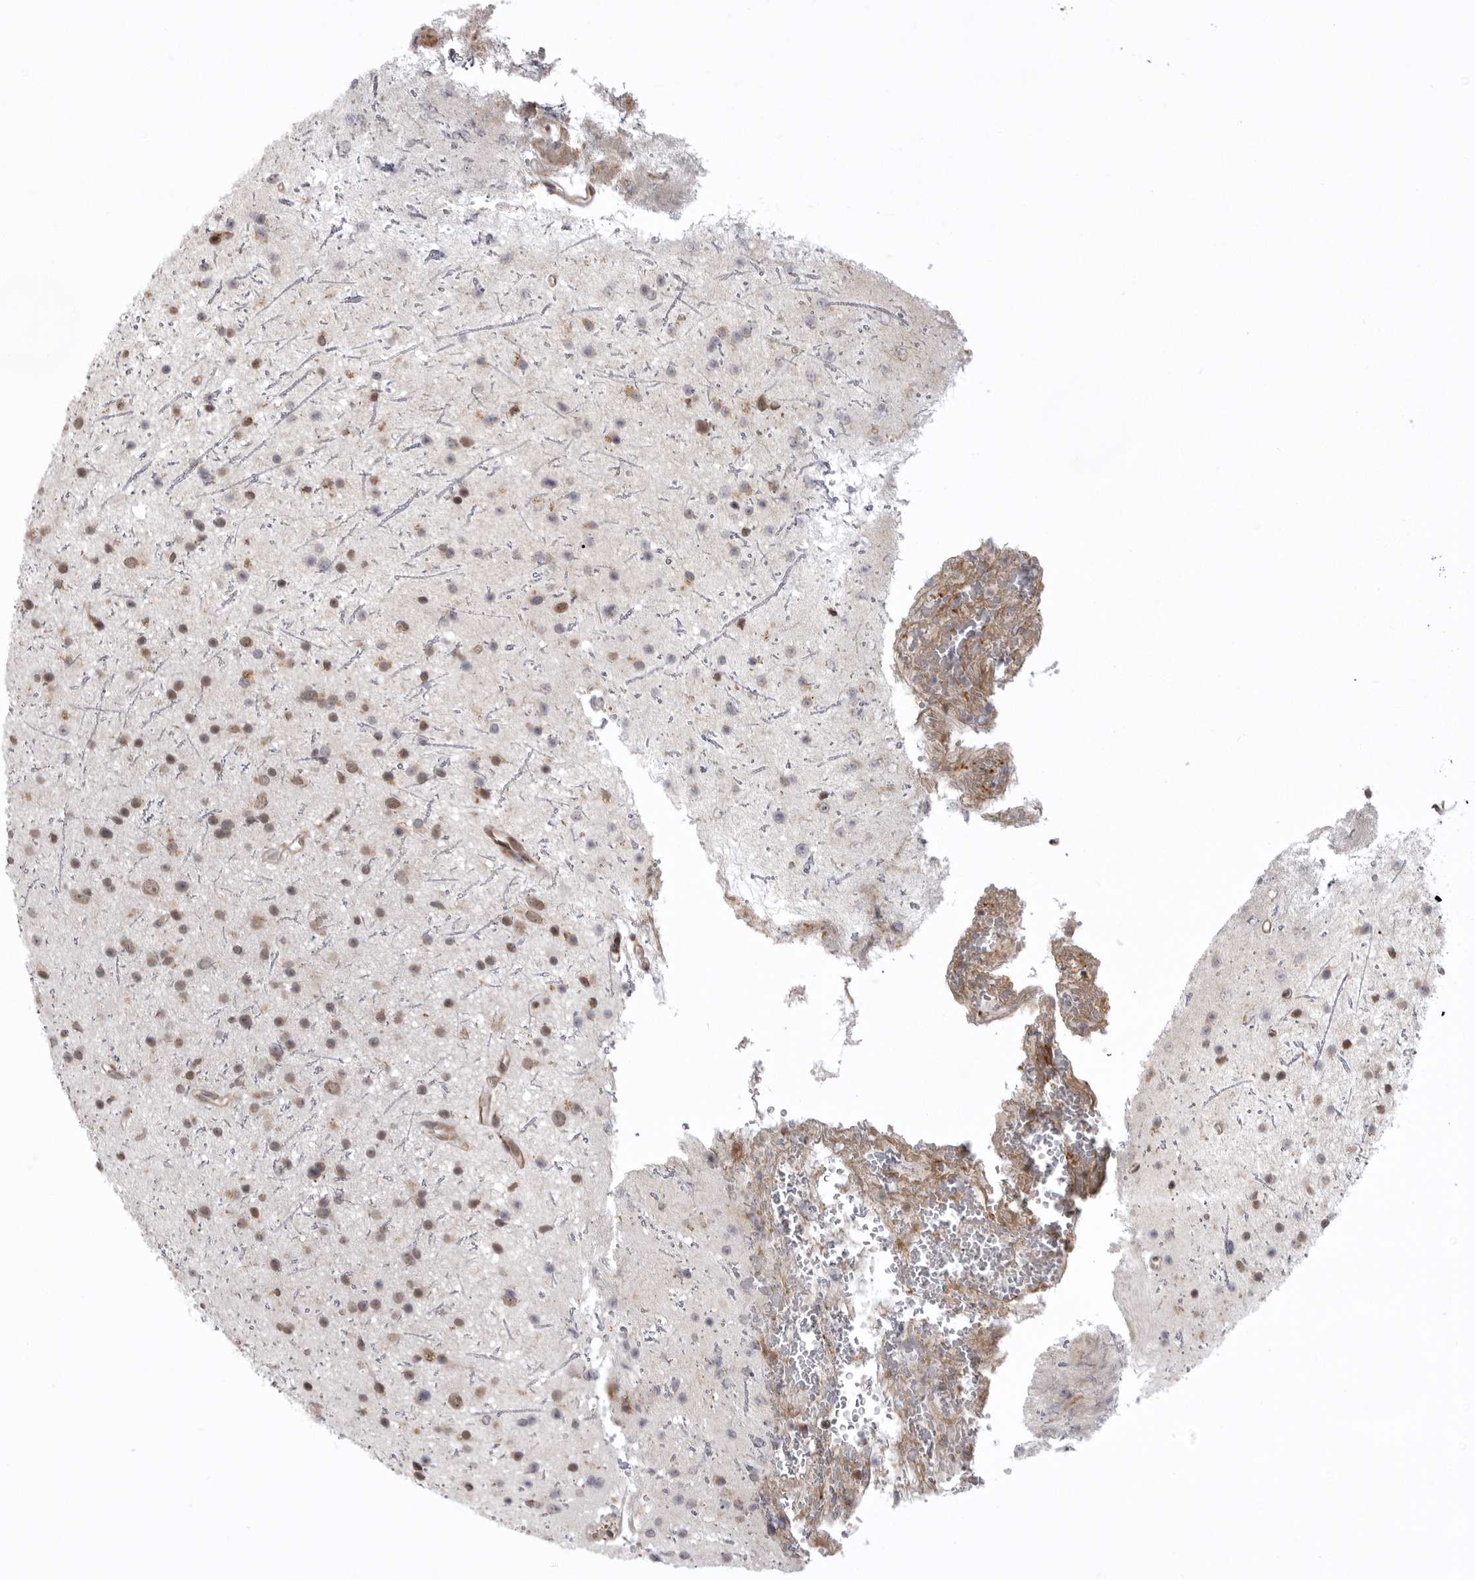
{"staining": {"intensity": "weak", "quantity": "25%-75%", "location": "cytoplasmic/membranous,nuclear"}, "tissue": "glioma", "cell_type": "Tumor cells", "image_type": "cancer", "snomed": [{"axis": "morphology", "description": "Glioma, malignant, Low grade"}, {"axis": "topography", "description": "Cerebral cortex"}], "caption": "Immunohistochemical staining of glioma demonstrates low levels of weak cytoplasmic/membranous and nuclear protein staining in approximately 25%-75% of tumor cells. (DAB (3,3'-diaminobenzidine) = brown stain, brightfield microscopy at high magnification).", "gene": "C1orf109", "patient": {"sex": "female", "age": 39}}